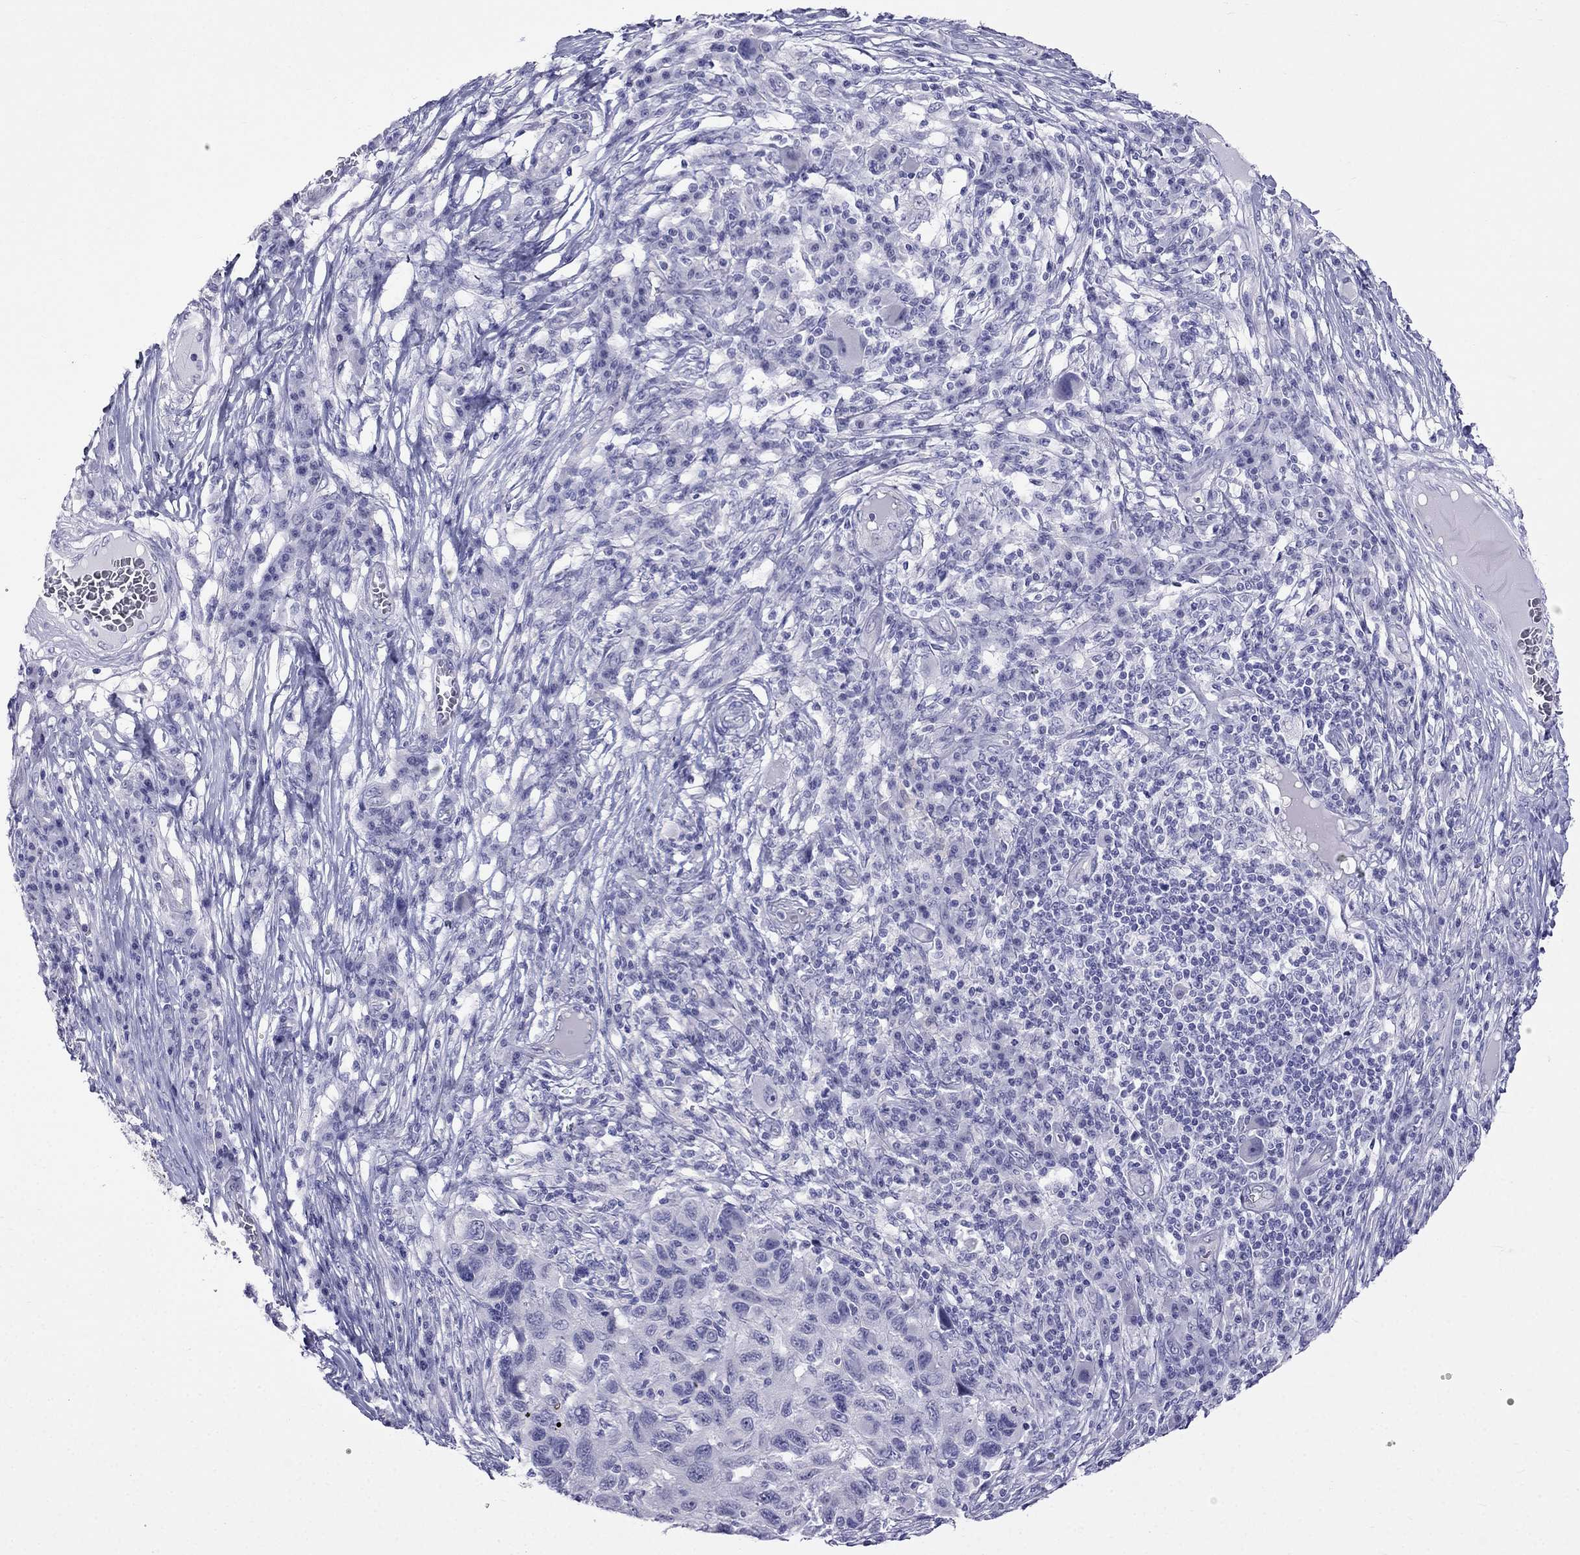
{"staining": {"intensity": "negative", "quantity": "none", "location": "none"}, "tissue": "melanoma", "cell_type": "Tumor cells", "image_type": "cancer", "snomed": [{"axis": "morphology", "description": "Malignant melanoma, NOS"}, {"axis": "topography", "description": "Skin"}], "caption": "This is an immunohistochemistry (IHC) micrograph of malignant melanoma. There is no expression in tumor cells.", "gene": "MGP", "patient": {"sex": "male", "age": 53}}